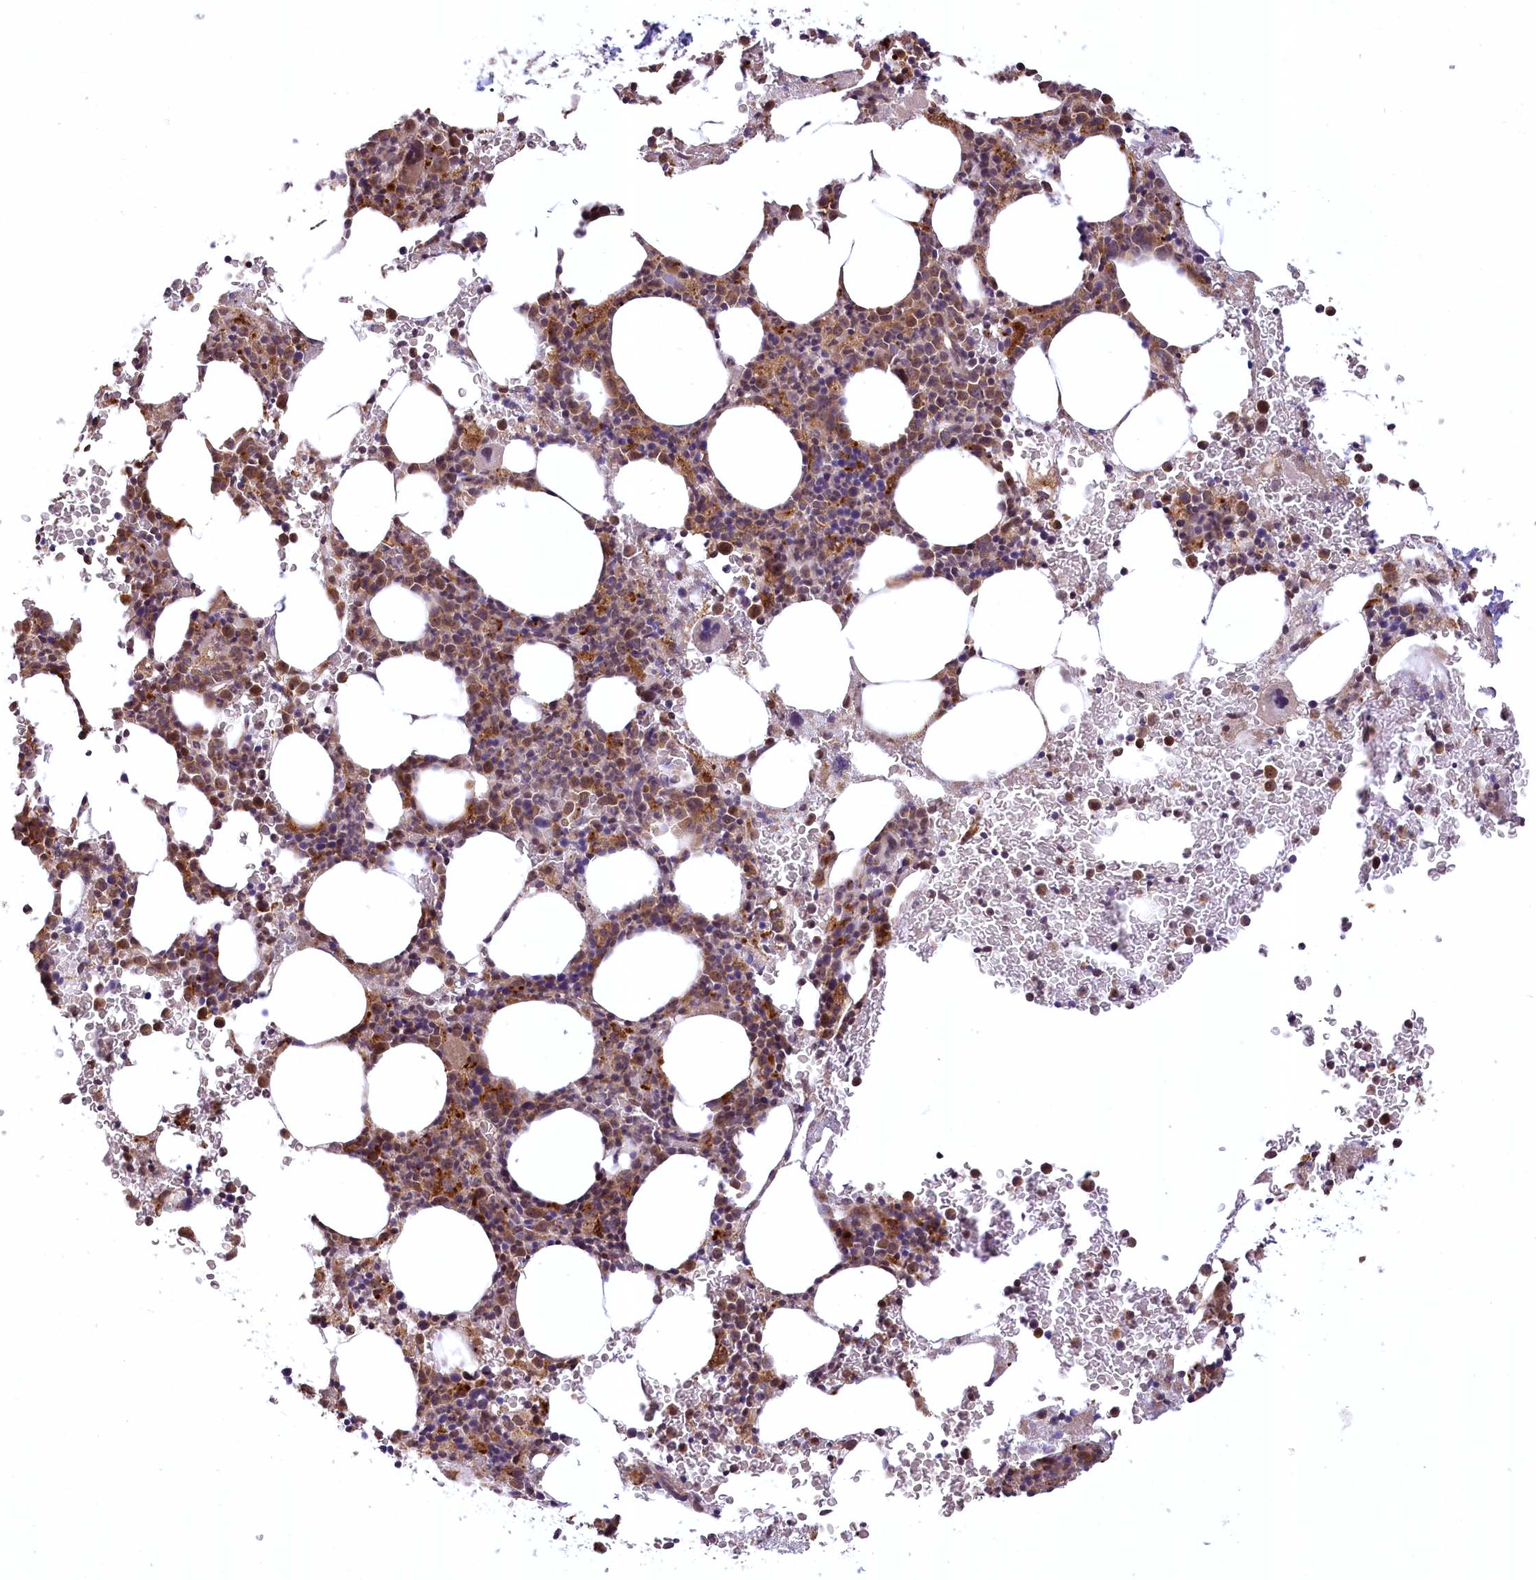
{"staining": {"intensity": "negative", "quantity": "none", "location": "none"}, "tissue": "bone marrow", "cell_type": "Hematopoietic cells", "image_type": "normal", "snomed": [{"axis": "morphology", "description": "Normal tissue, NOS"}, {"axis": "topography", "description": "Bone marrow"}], "caption": "High power microscopy micrograph of an IHC photomicrograph of normal bone marrow, revealing no significant positivity in hematopoietic cells.", "gene": "SERGEF", "patient": {"sex": "male", "age": 79}}